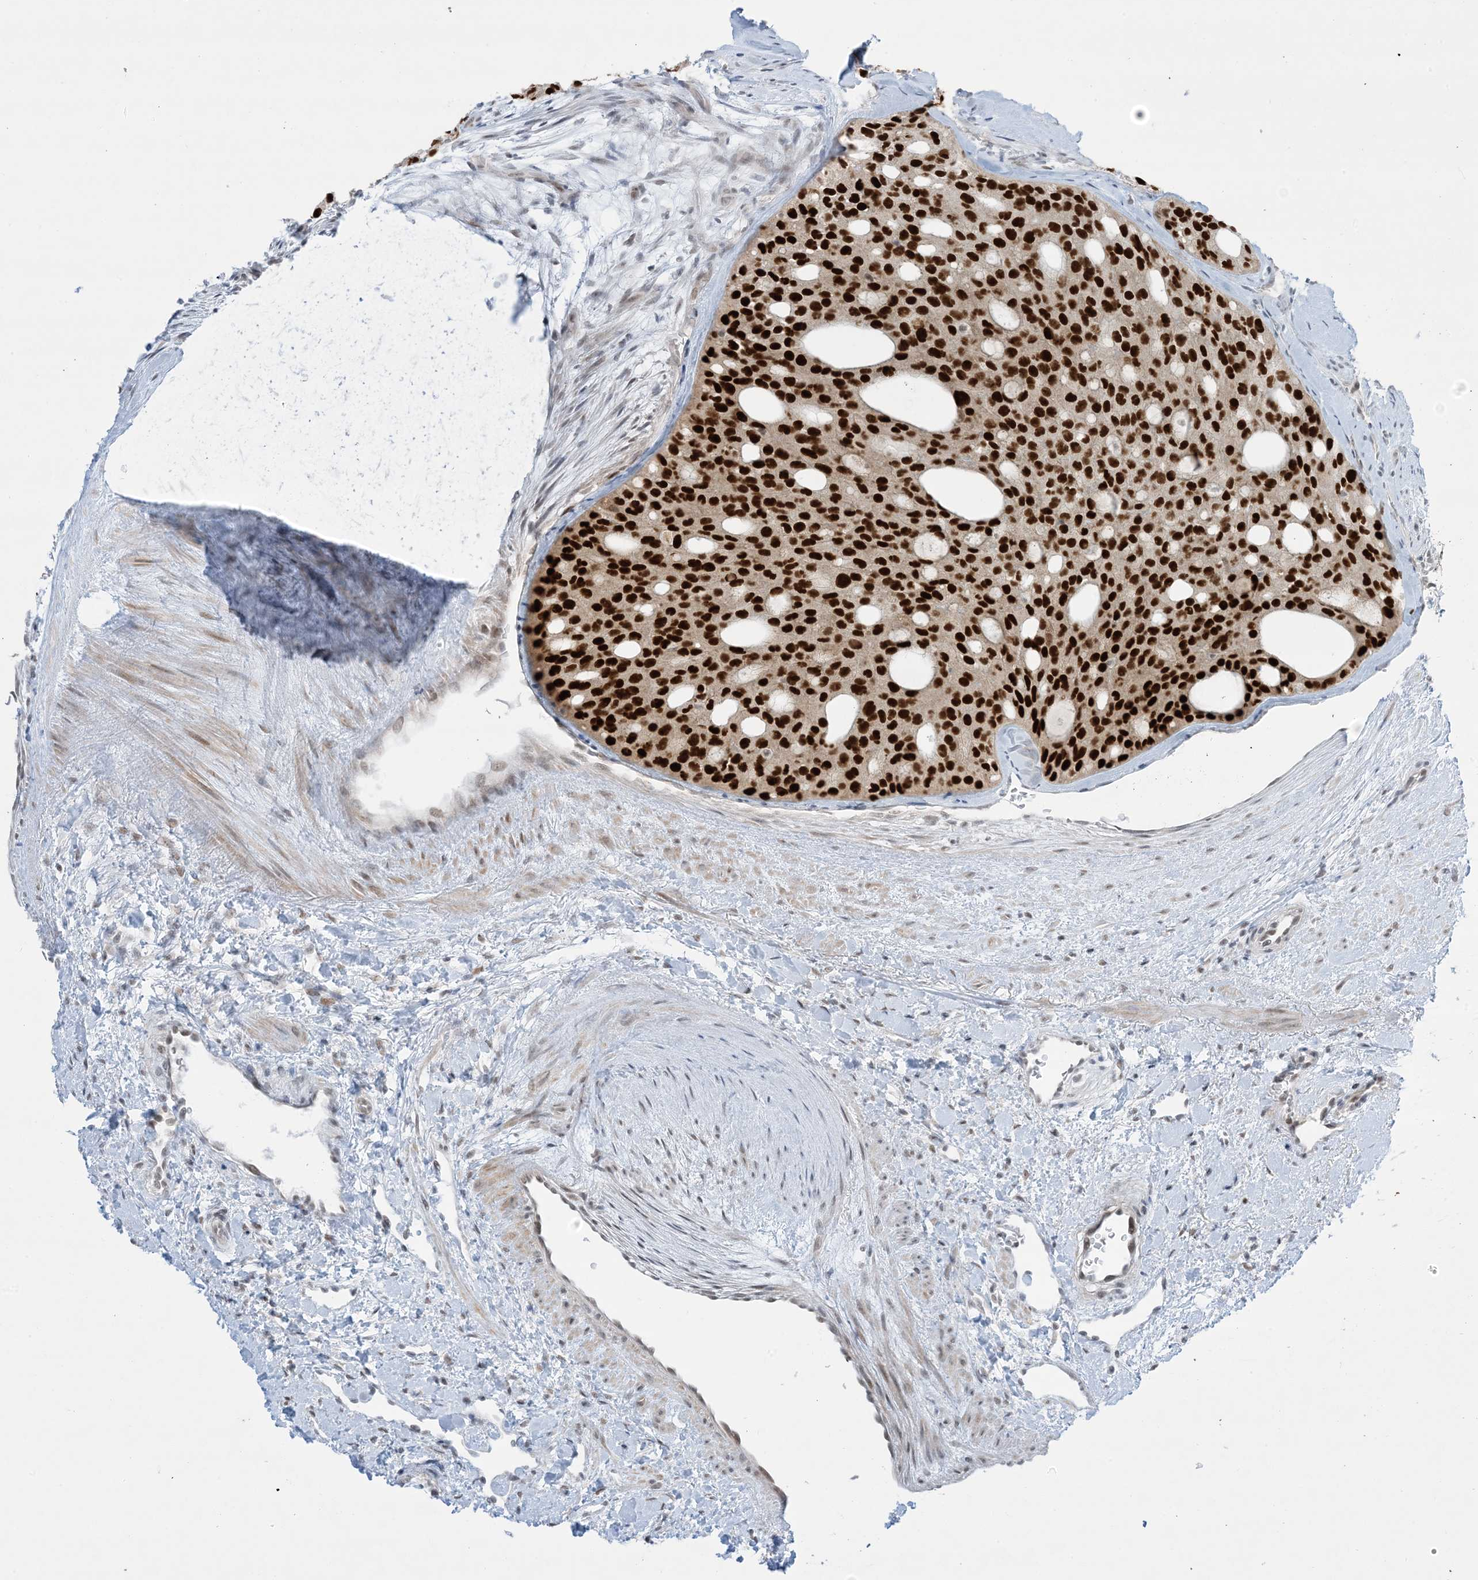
{"staining": {"intensity": "strong", "quantity": ">75%", "location": "nuclear"}, "tissue": "thyroid cancer", "cell_type": "Tumor cells", "image_type": "cancer", "snomed": [{"axis": "morphology", "description": "Follicular adenoma carcinoma, NOS"}, {"axis": "topography", "description": "Thyroid gland"}], "caption": "Human thyroid cancer stained with a brown dye shows strong nuclear positive positivity in approximately >75% of tumor cells.", "gene": "TFPT", "patient": {"sex": "male", "age": 75}}